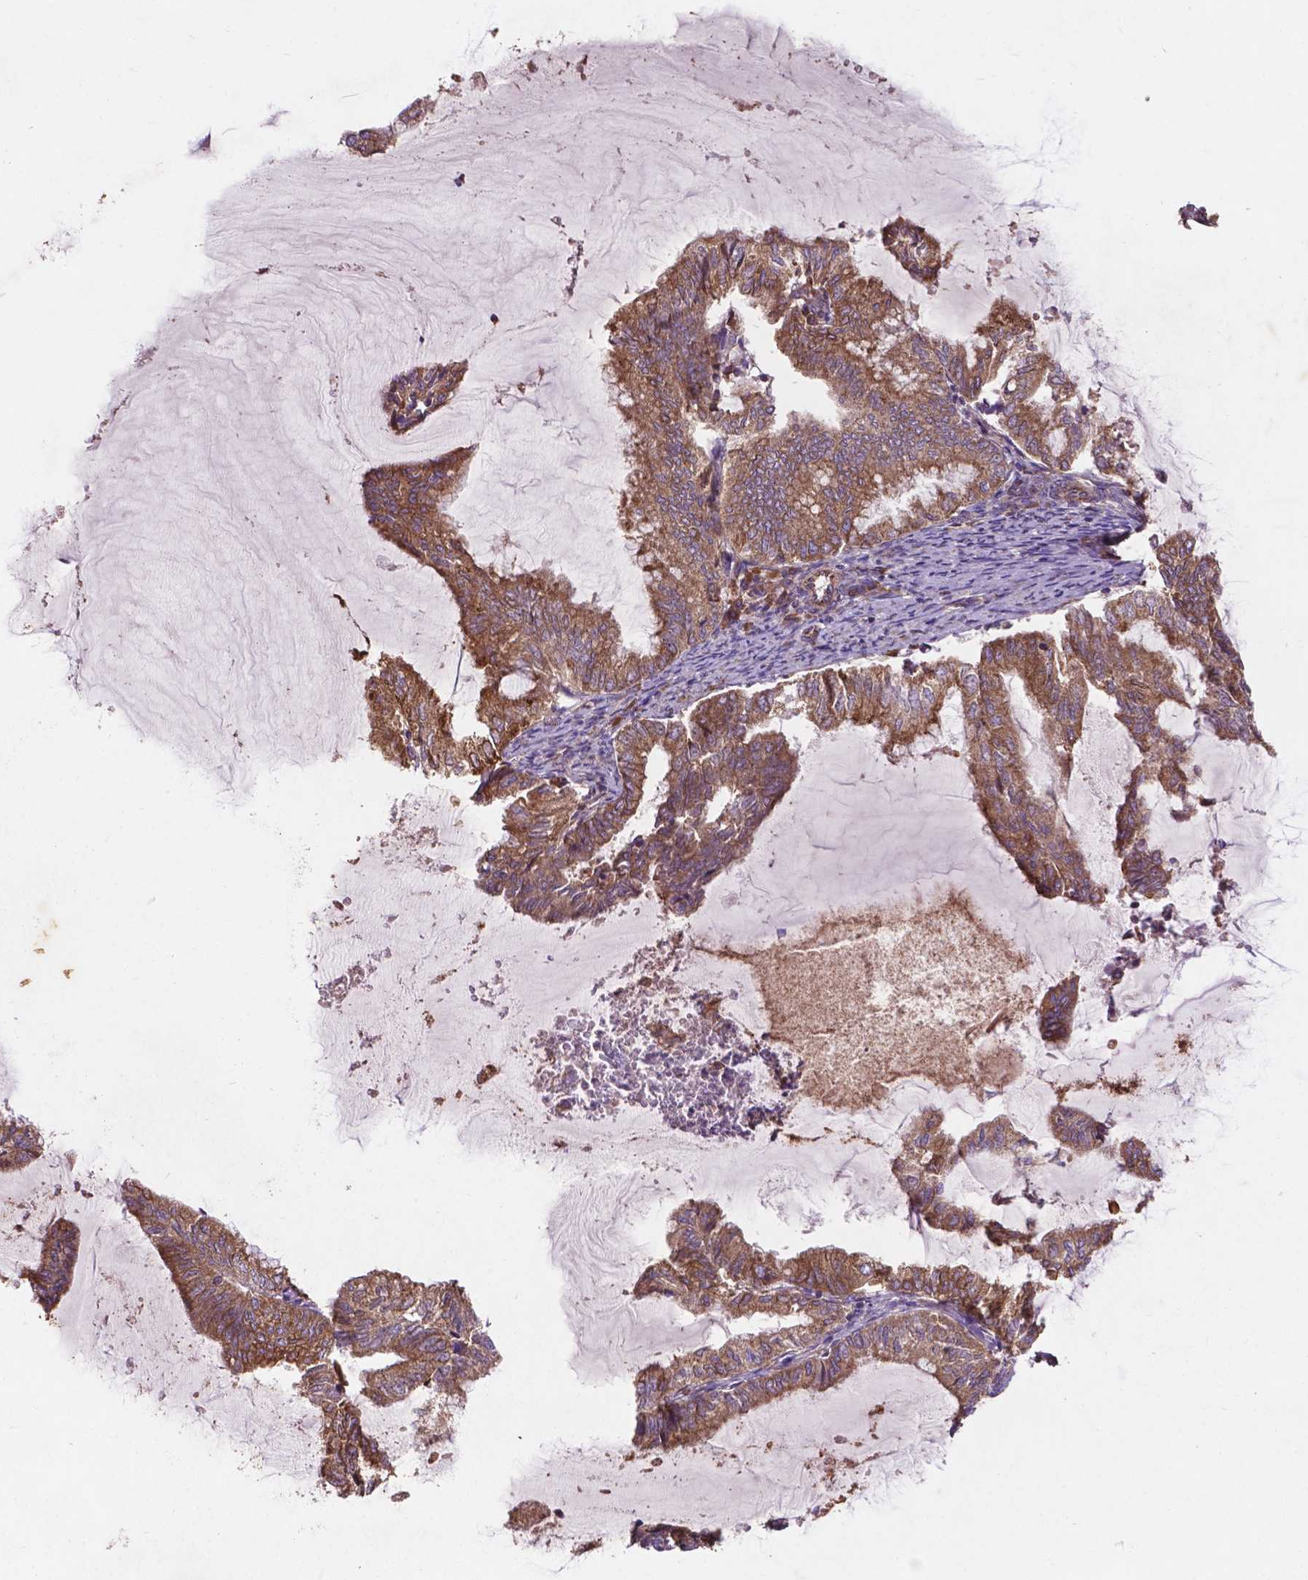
{"staining": {"intensity": "moderate", "quantity": ">75%", "location": "cytoplasmic/membranous"}, "tissue": "endometrial cancer", "cell_type": "Tumor cells", "image_type": "cancer", "snomed": [{"axis": "morphology", "description": "Adenocarcinoma, NOS"}, {"axis": "topography", "description": "Endometrium"}], "caption": "This is a photomicrograph of immunohistochemistry (IHC) staining of endometrial cancer (adenocarcinoma), which shows moderate expression in the cytoplasmic/membranous of tumor cells.", "gene": "CCDC71L", "patient": {"sex": "female", "age": 79}}